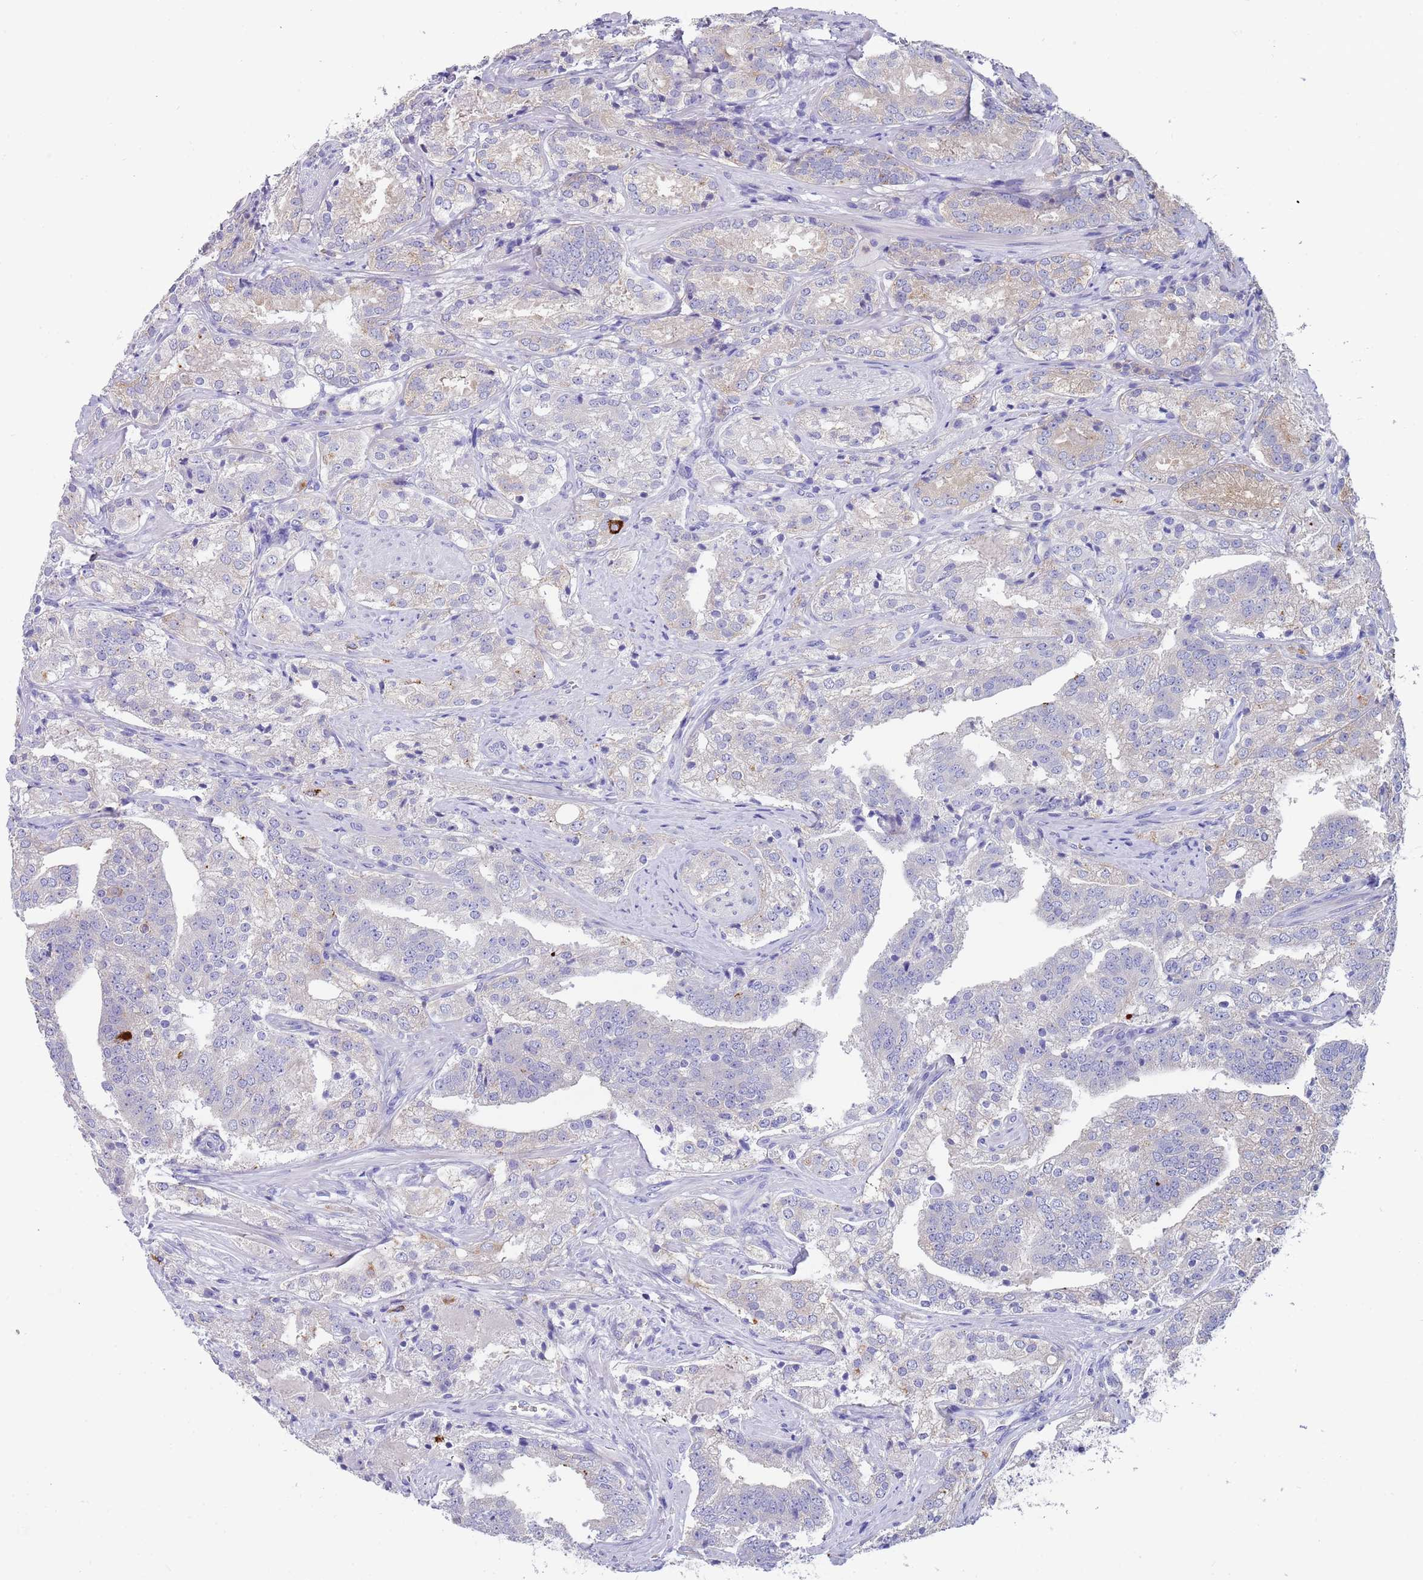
{"staining": {"intensity": "weak", "quantity": "<25%", "location": "cytoplasmic/membranous"}, "tissue": "prostate cancer", "cell_type": "Tumor cells", "image_type": "cancer", "snomed": [{"axis": "morphology", "description": "Adenocarcinoma, High grade"}, {"axis": "topography", "description": "Prostate"}], "caption": "High power microscopy micrograph of an immunohistochemistry (IHC) photomicrograph of prostate cancer (high-grade adenocarcinoma), revealing no significant expression in tumor cells. Nuclei are stained in blue.", "gene": "TYW1", "patient": {"sex": "male", "age": 63}}